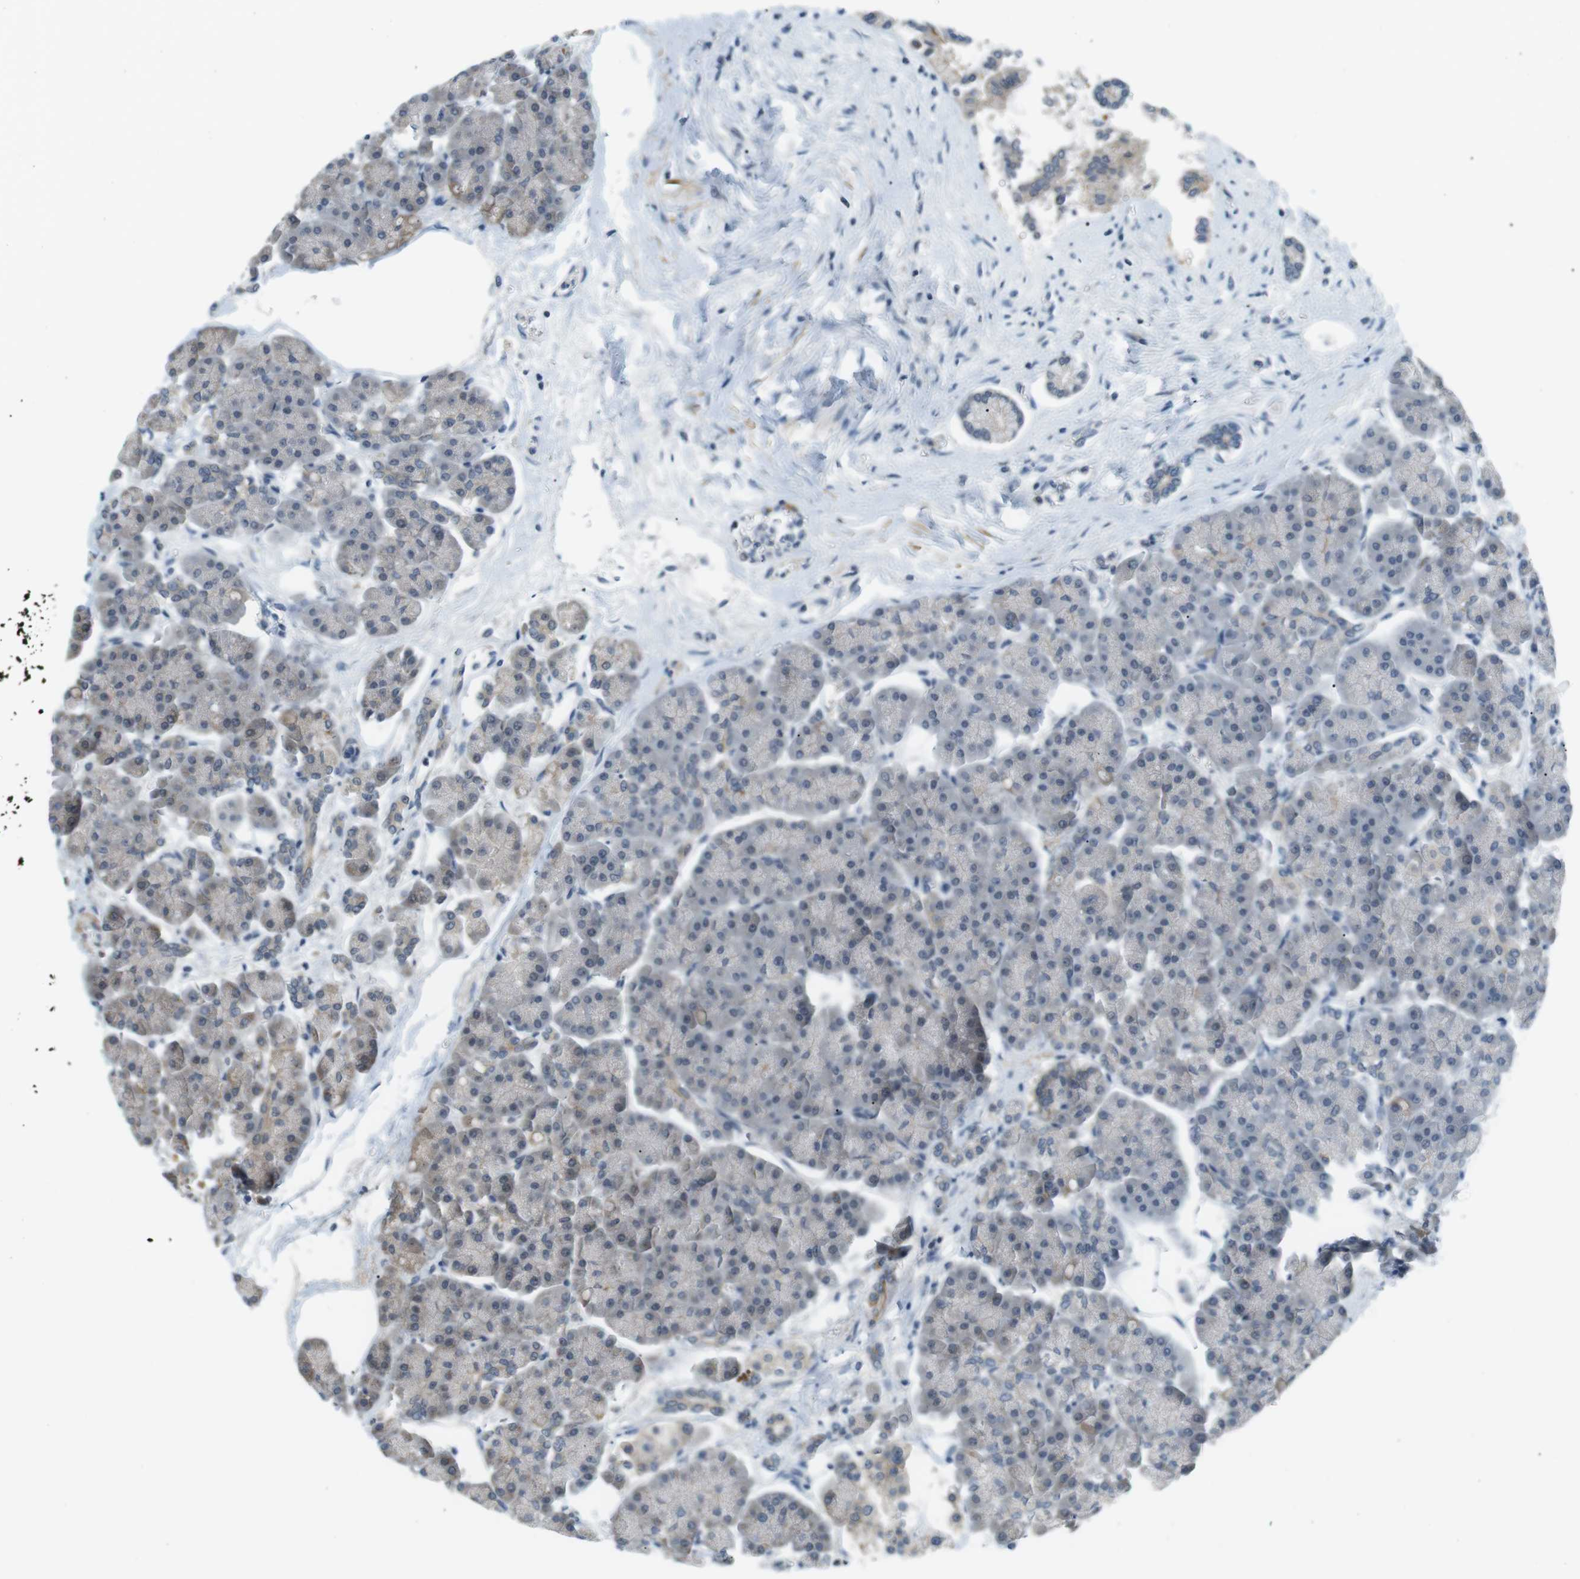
{"staining": {"intensity": "weak", "quantity": "<25%", "location": "cytoplasmic/membranous"}, "tissue": "pancreas", "cell_type": "Exocrine glandular cells", "image_type": "normal", "snomed": [{"axis": "morphology", "description": "Normal tissue, NOS"}, {"axis": "topography", "description": "Pancreas"}], "caption": "Exocrine glandular cells are negative for brown protein staining in unremarkable pancreas. Brightfield microscopy of IHC stained with DAB (3,3'-diaminobenzidine) (brown) and hematoxylin (blue), captured at high magnification.", "gene": "RTN3", "patient": {"sex": "female", "age": 70}}